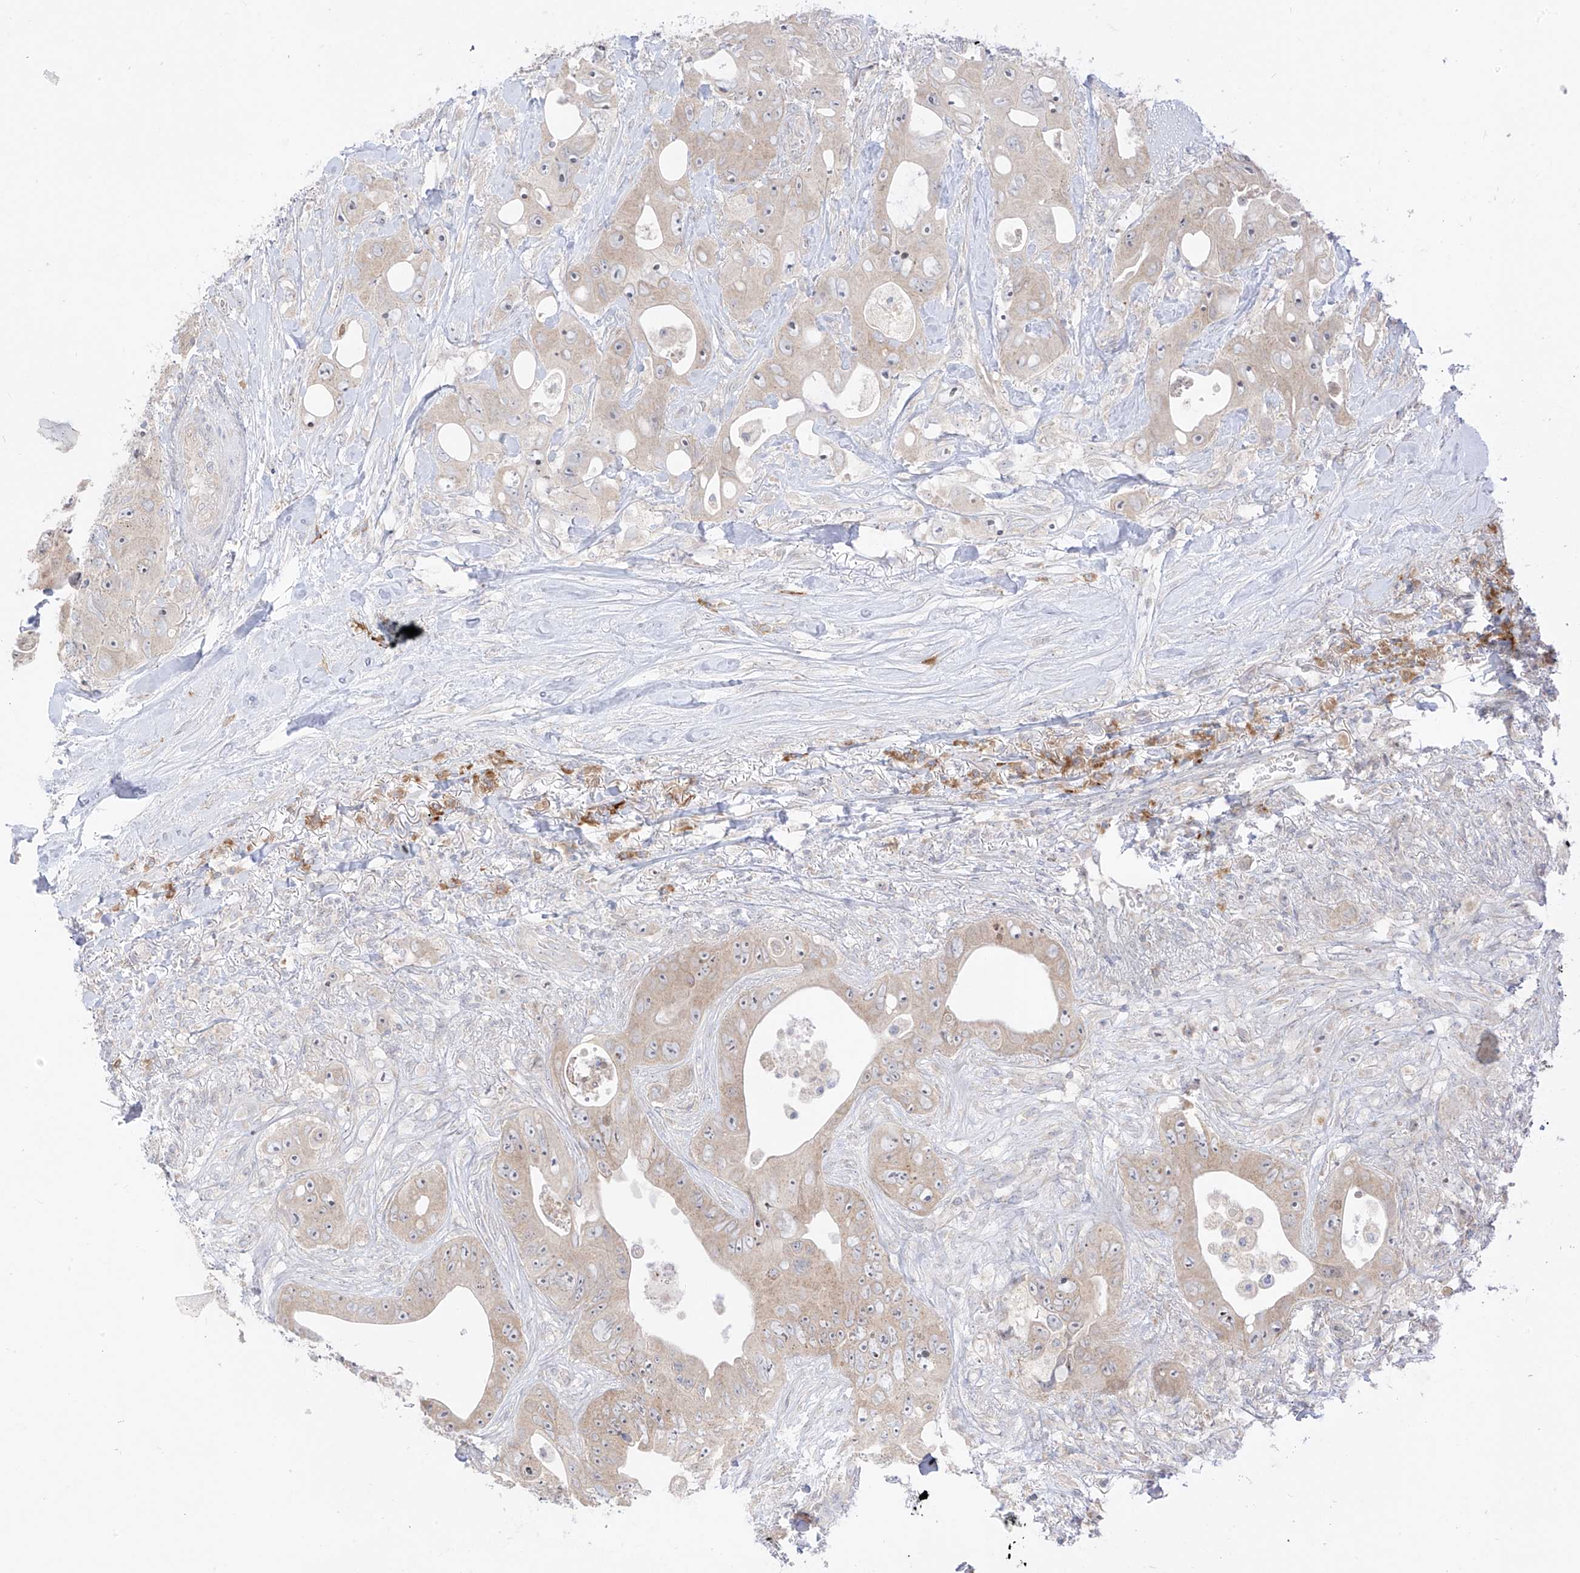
{"staining": {"intensity": "weak", "quantity": "<25%", "location": "cytoplasmic/membranous"}, "tissue": "colorectal cancer", "cell_type": "Tumor cells", "image_type": "cancer", "snomed": [{"axis": "morphology", "description": "Adenocarcinoma, NOS"}, {"axis": "topography", "description": "Colon"}], "caption": "This is an immunohistochemistry (IHC) photomicrograph of adenocarcinoma (colorectal). There is no staining in tumor cells.", "gene": "SYTL3", "patient": {"sex": "male", "age": 77}}